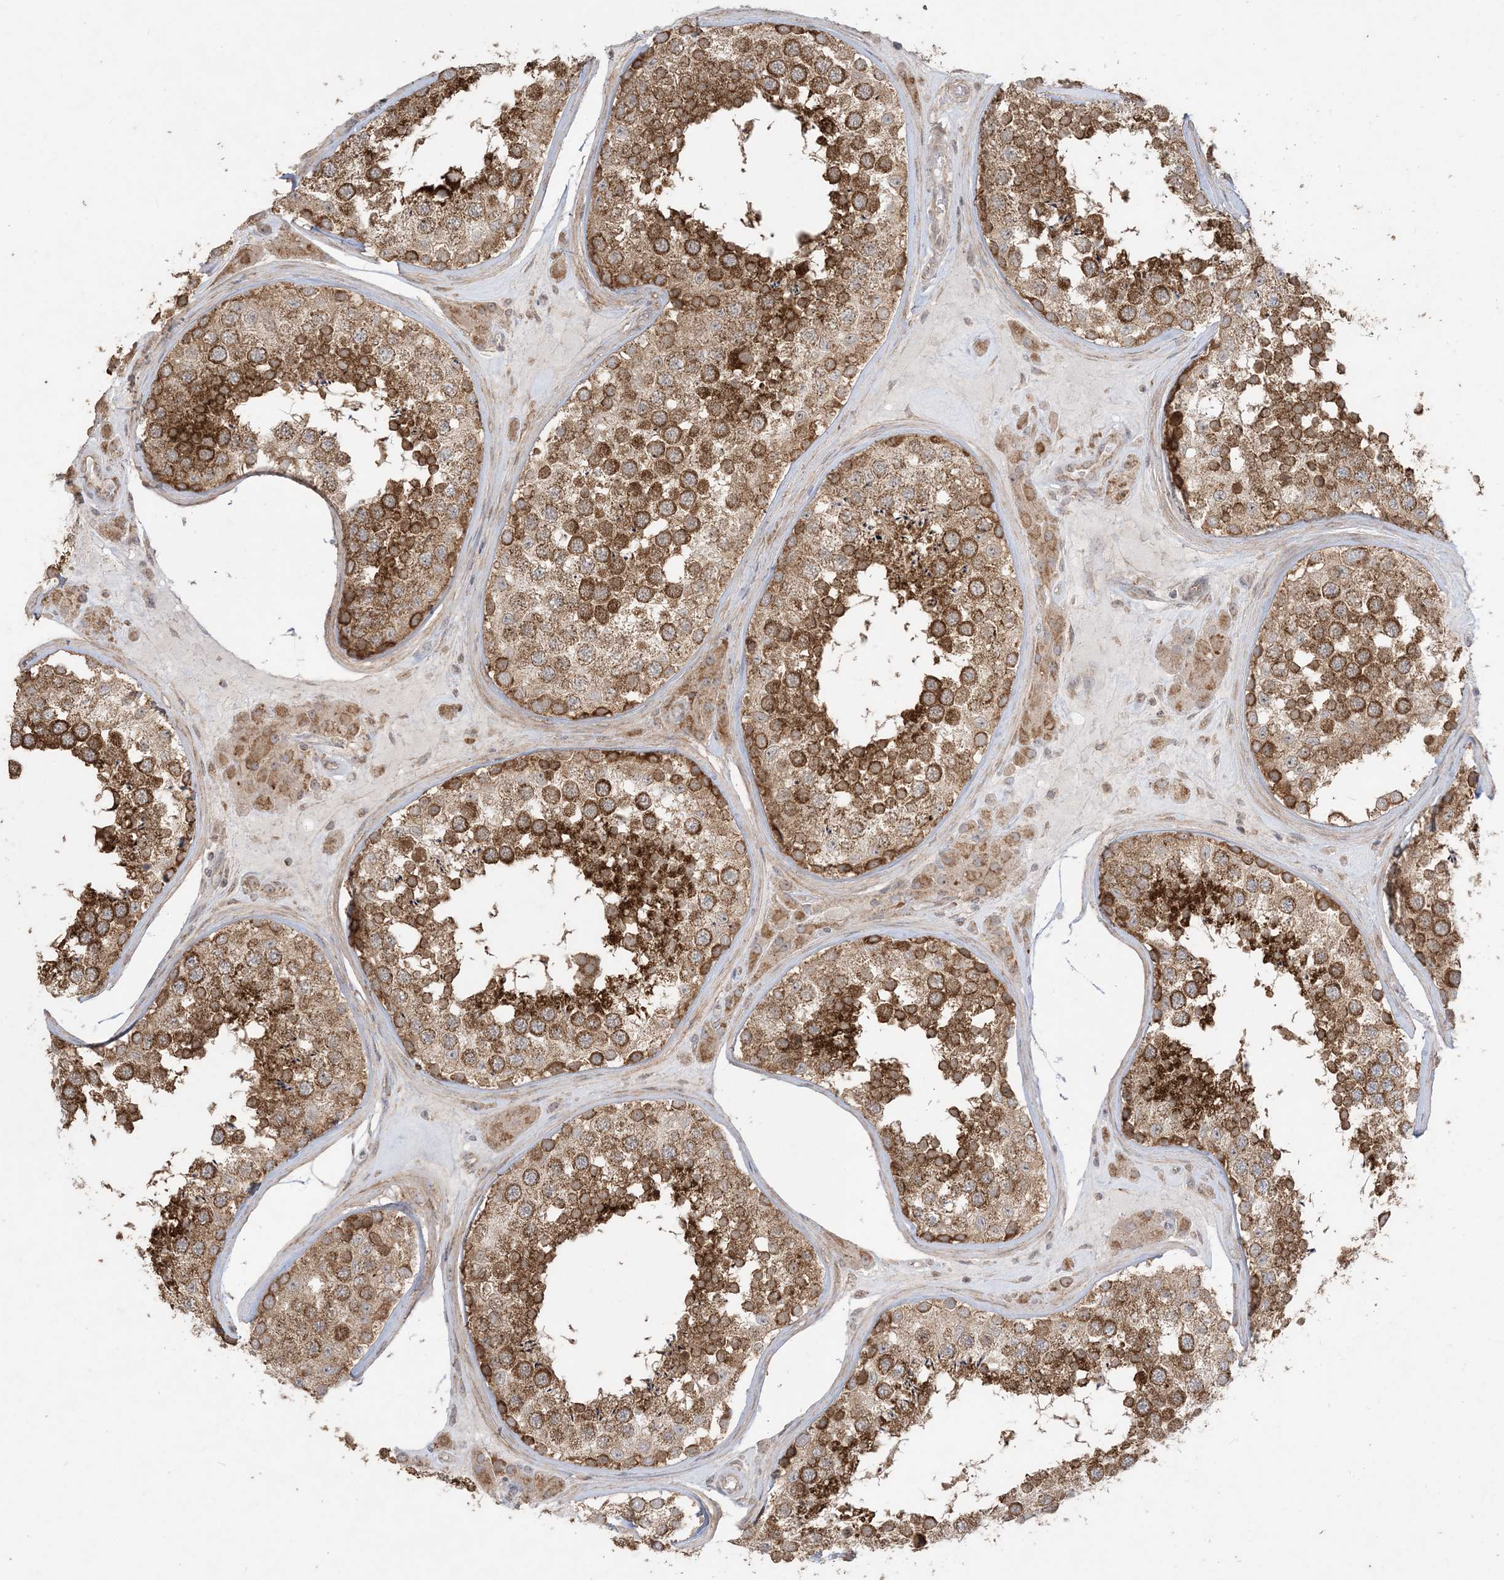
{"staining": {"intensity": "strong", "quantity": ">75%", "location": "cytoplasmic/membranous"}, "tissue": "testis", "cell_type": "Cells in seminiferous ducts", "image_type": "normal", "snomed": [{"axis": "morphology", "description": "Normal tissue, NOS"}, {"axis": "topography", "description": "Testis"}], "caption": "Protein staining shows strong cytoplasmic/membranous positivity in about >75% of cells in seminiferous ducts in normal testis.", "gene": "SIRT3", "patient": {"sex": "male", "age": 46}}